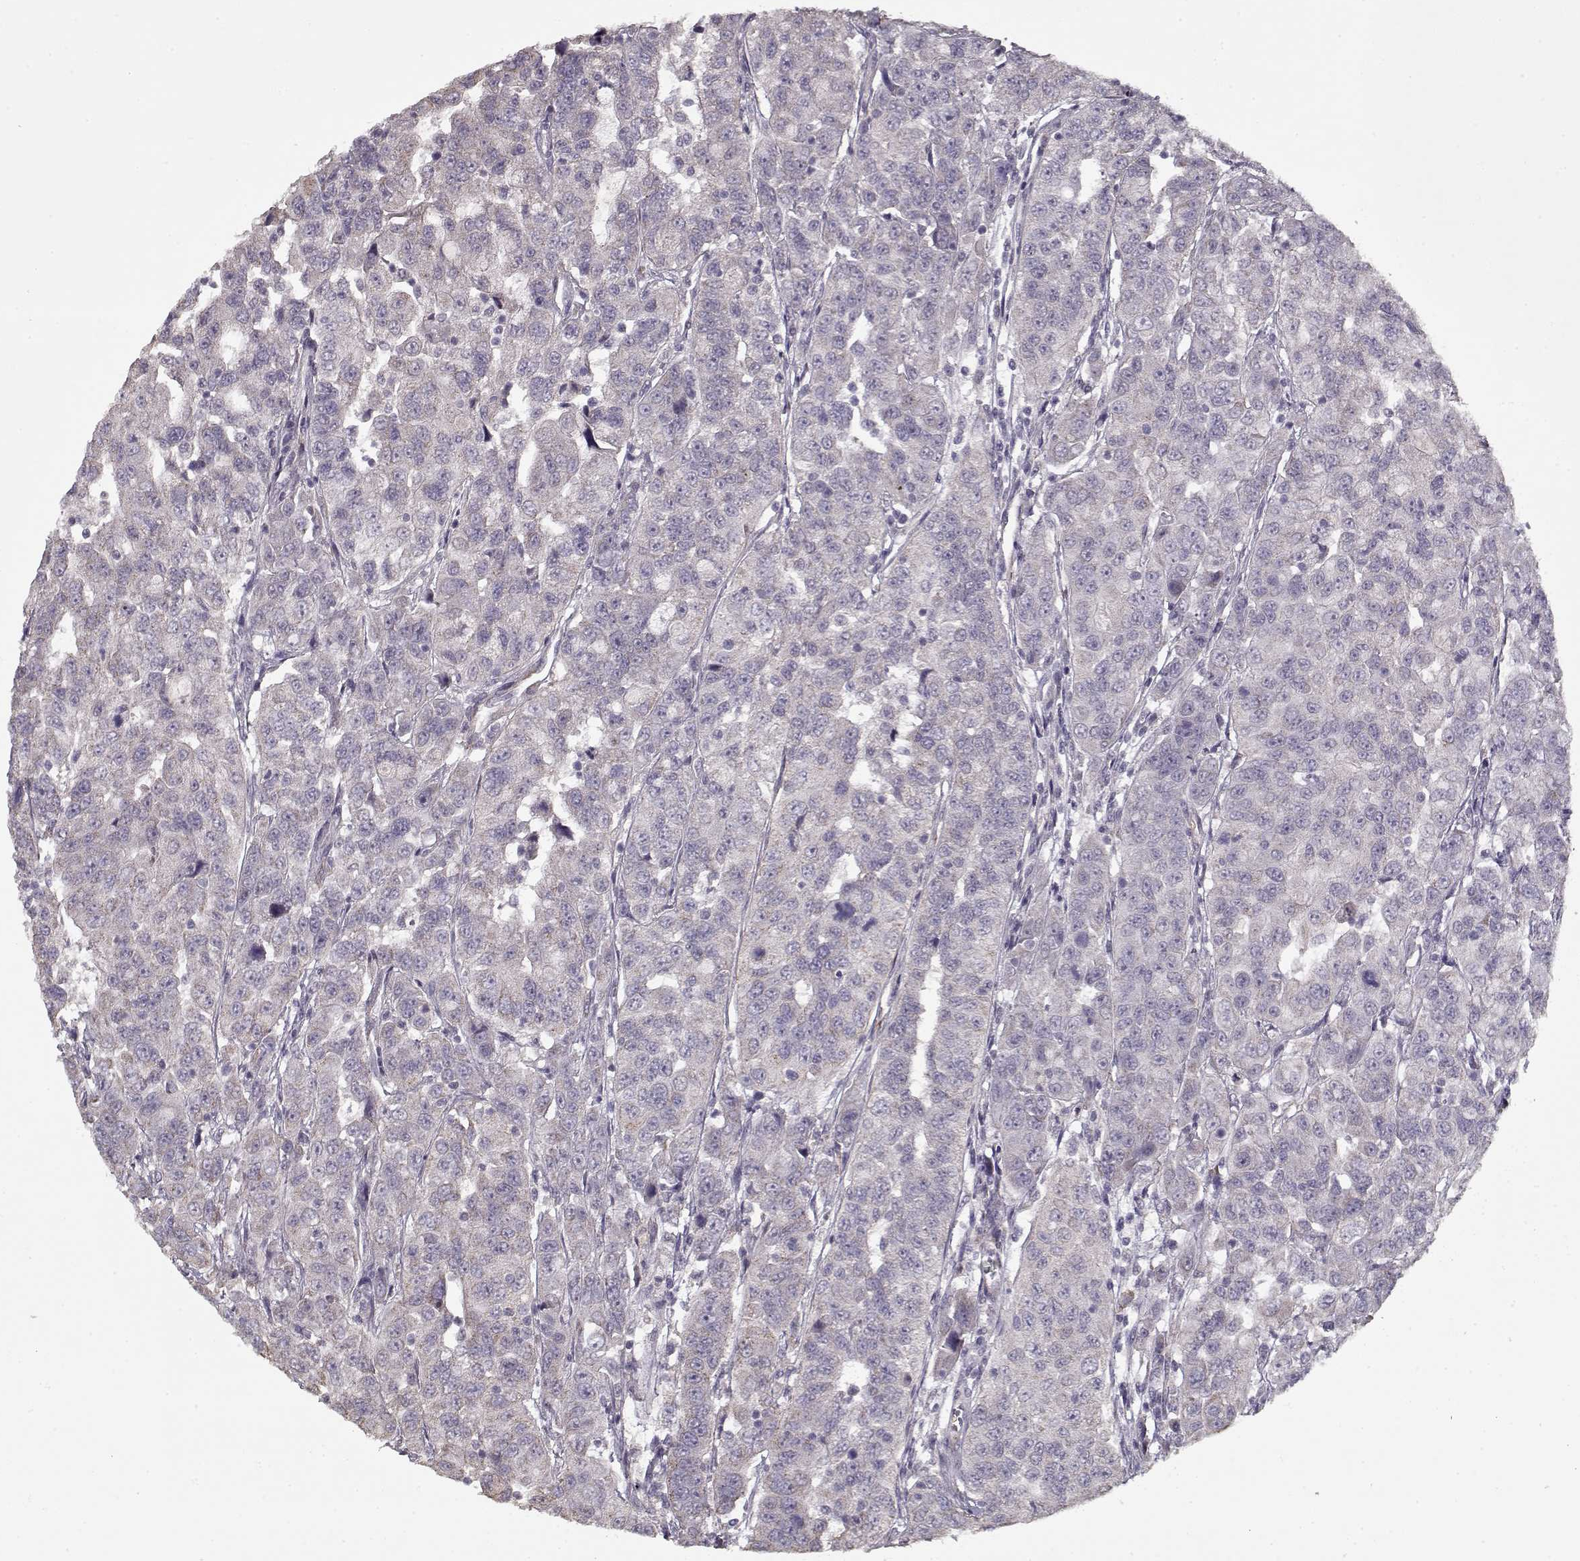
{"staining": {"intensity": "weak", "quantity": "<25%", "location": "cytoplasmic/membranous"}, "tissue": "urothelial cancer", "cell_type": "Tumor cells", "image_type": "cancer", "snomed": [{"axis": "morphology", "description": "Urothelial carcinoma, NOS"}, {"axis": "morphology", "description": "Urothelial carcinoma, High grade"}, {"axis": "topography", "description": "Urinary bladder"}], "caption": "IHC of urothelial cancer shows no staining in tumor cells.", "gene": "LAMA2", "patient": {"sex": "female", "age": 73}}